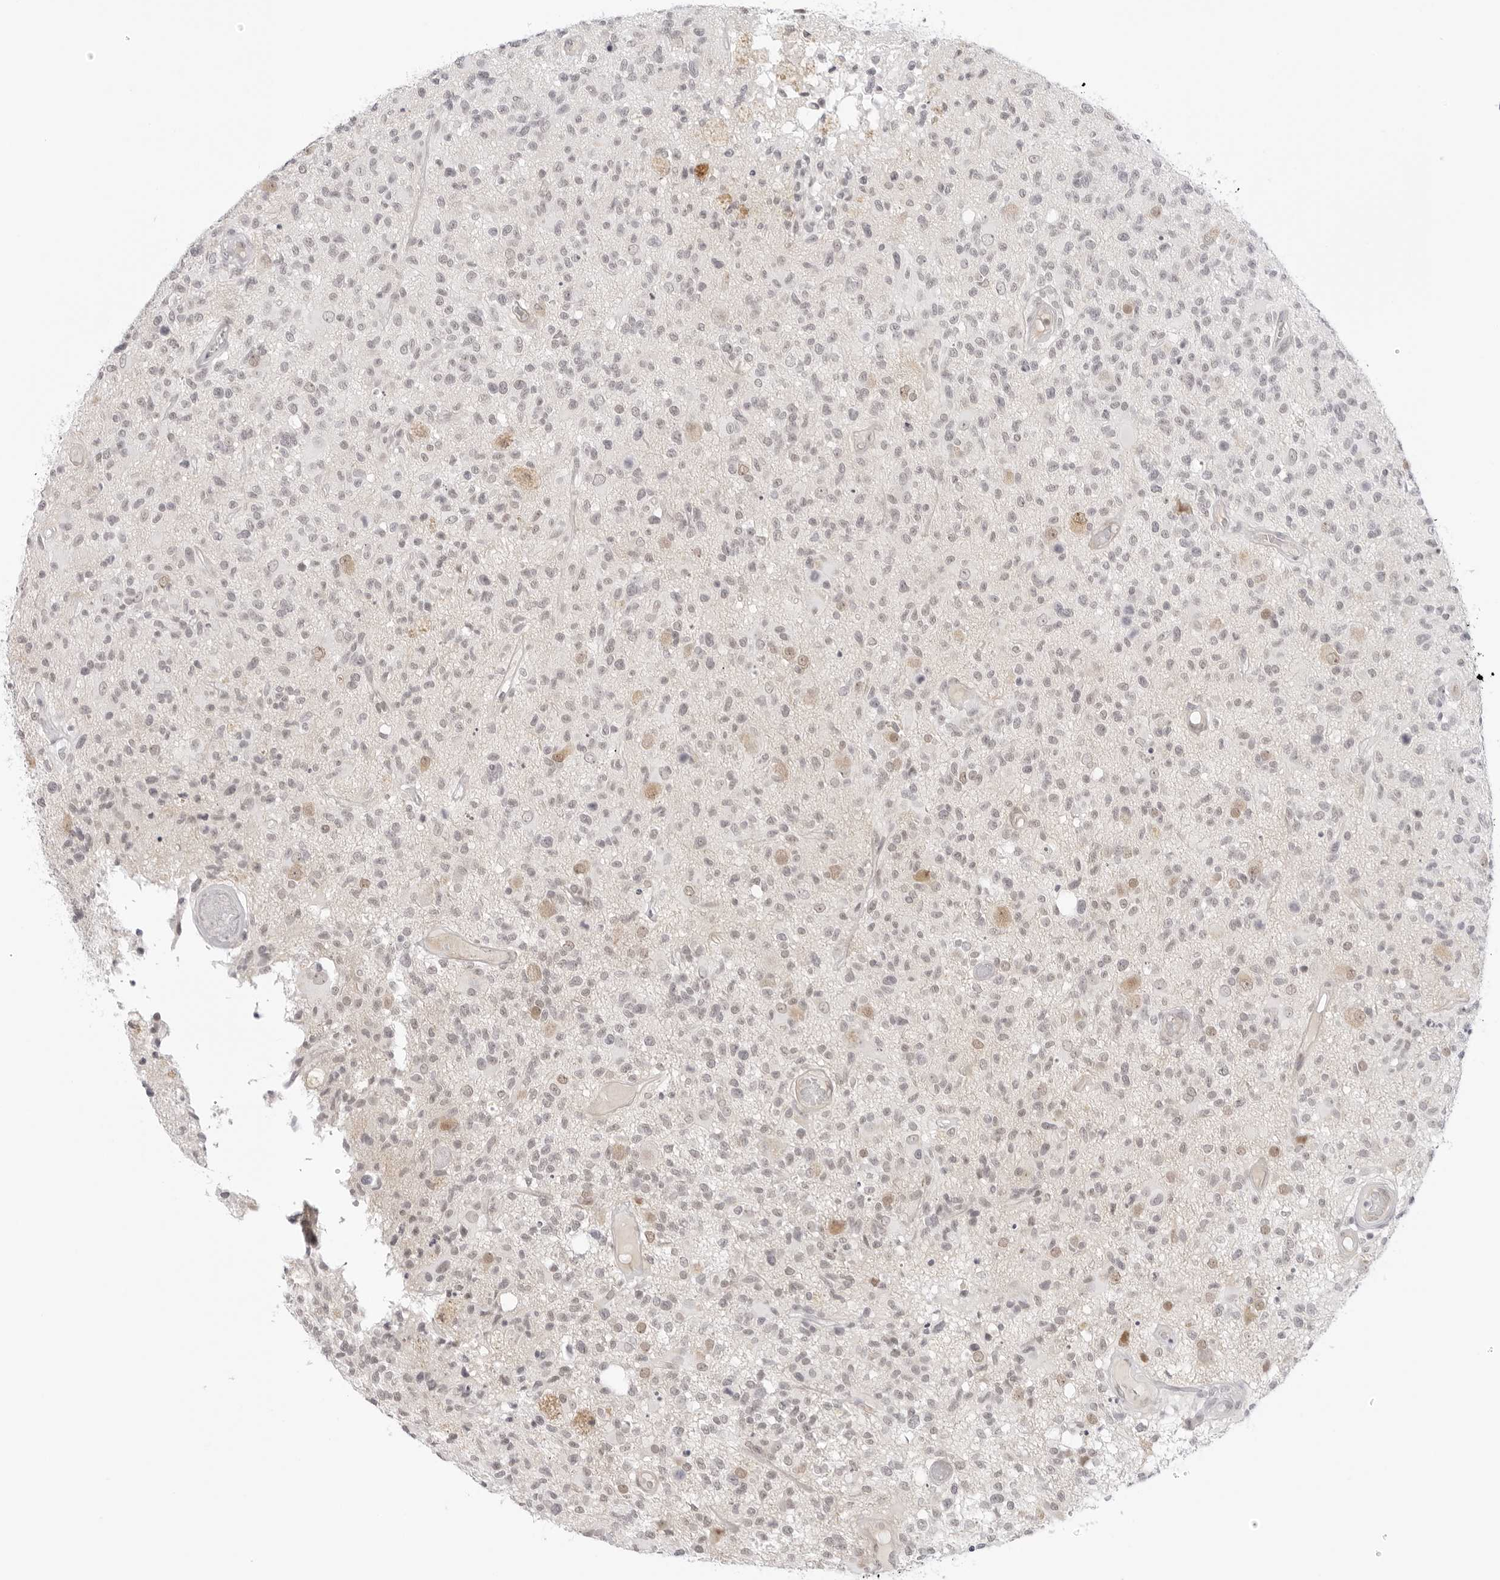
{"staining": {"intensity": "weak", "quantity": ">75%", "location": "nuclear"}, "tissue": "glioma", "cell_type": "Tumor cells", "image_type": "cancer", "snomed": [{"axis": "morphology", "description": "Glioma, malignant, High grade"}, {"axis": "morphology", "description": "Glioblastoma, NOS"}, {"axis": "topography", "description": "Brain"}], "caption": "Glioma stained with immunohistochemistry (IHC) reveals weak nuclear positivity in approximately >75% of tumor cells.", "gene": "MED18", "patient": {"sex": "male", "age": 60}}